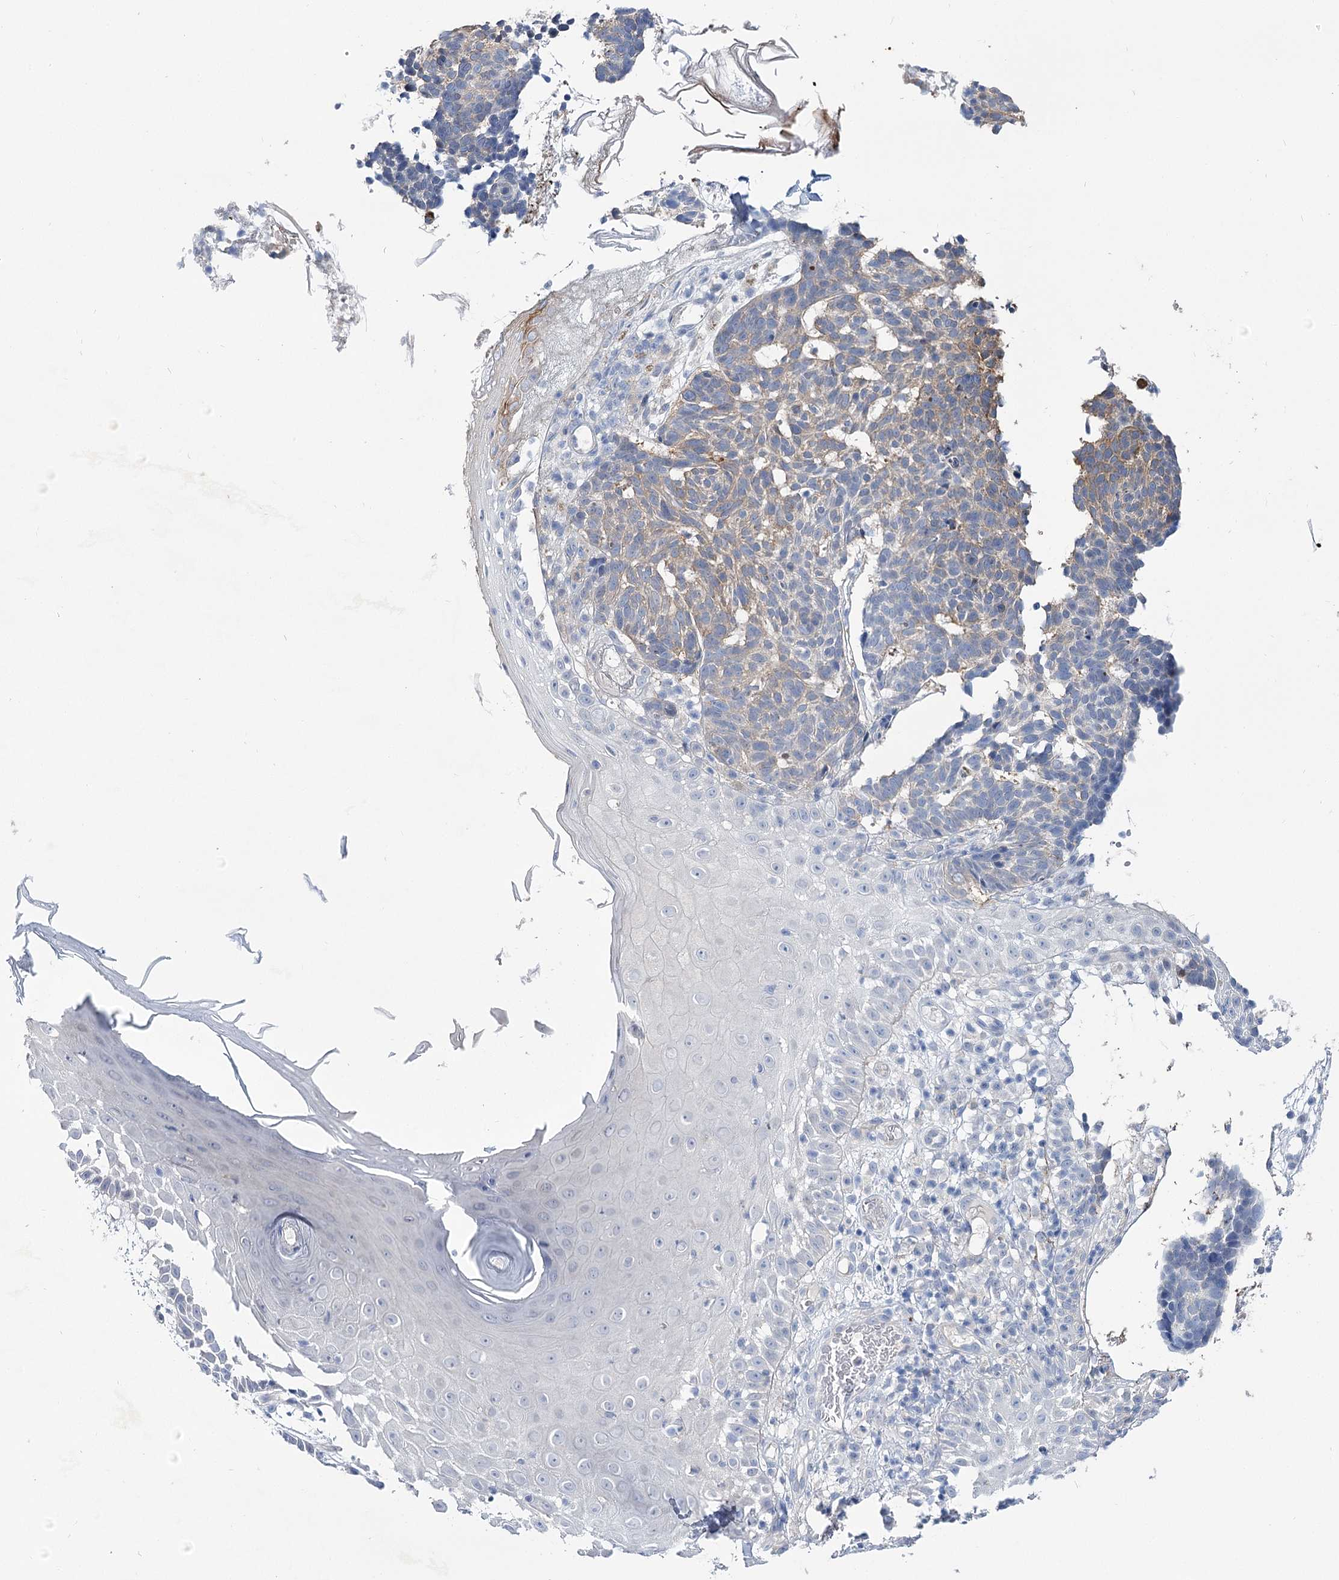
{"staining": {"intensity": "weak", "quantity": "25%-75%", "location": "cytoplasmic/membranous"}, "tissue": "skin cancer", "cell_type": "Tumor cells", "image_type": "cancer", "snomed": [{"axis": "morphology", "description": "Basal cell carcinoma"}, {"axis": "topography", "description": "Skin"}], "caption": "Immunohistochemistry (IHC) (DAB) staining of basal cell carcinoma (skin) reveals weak cytoplasmic/membranous protein positivity in approximately 25%-75% of tumor cells.", "gene": "UGP2", "patient": {"sex": "male", "age": 85}}